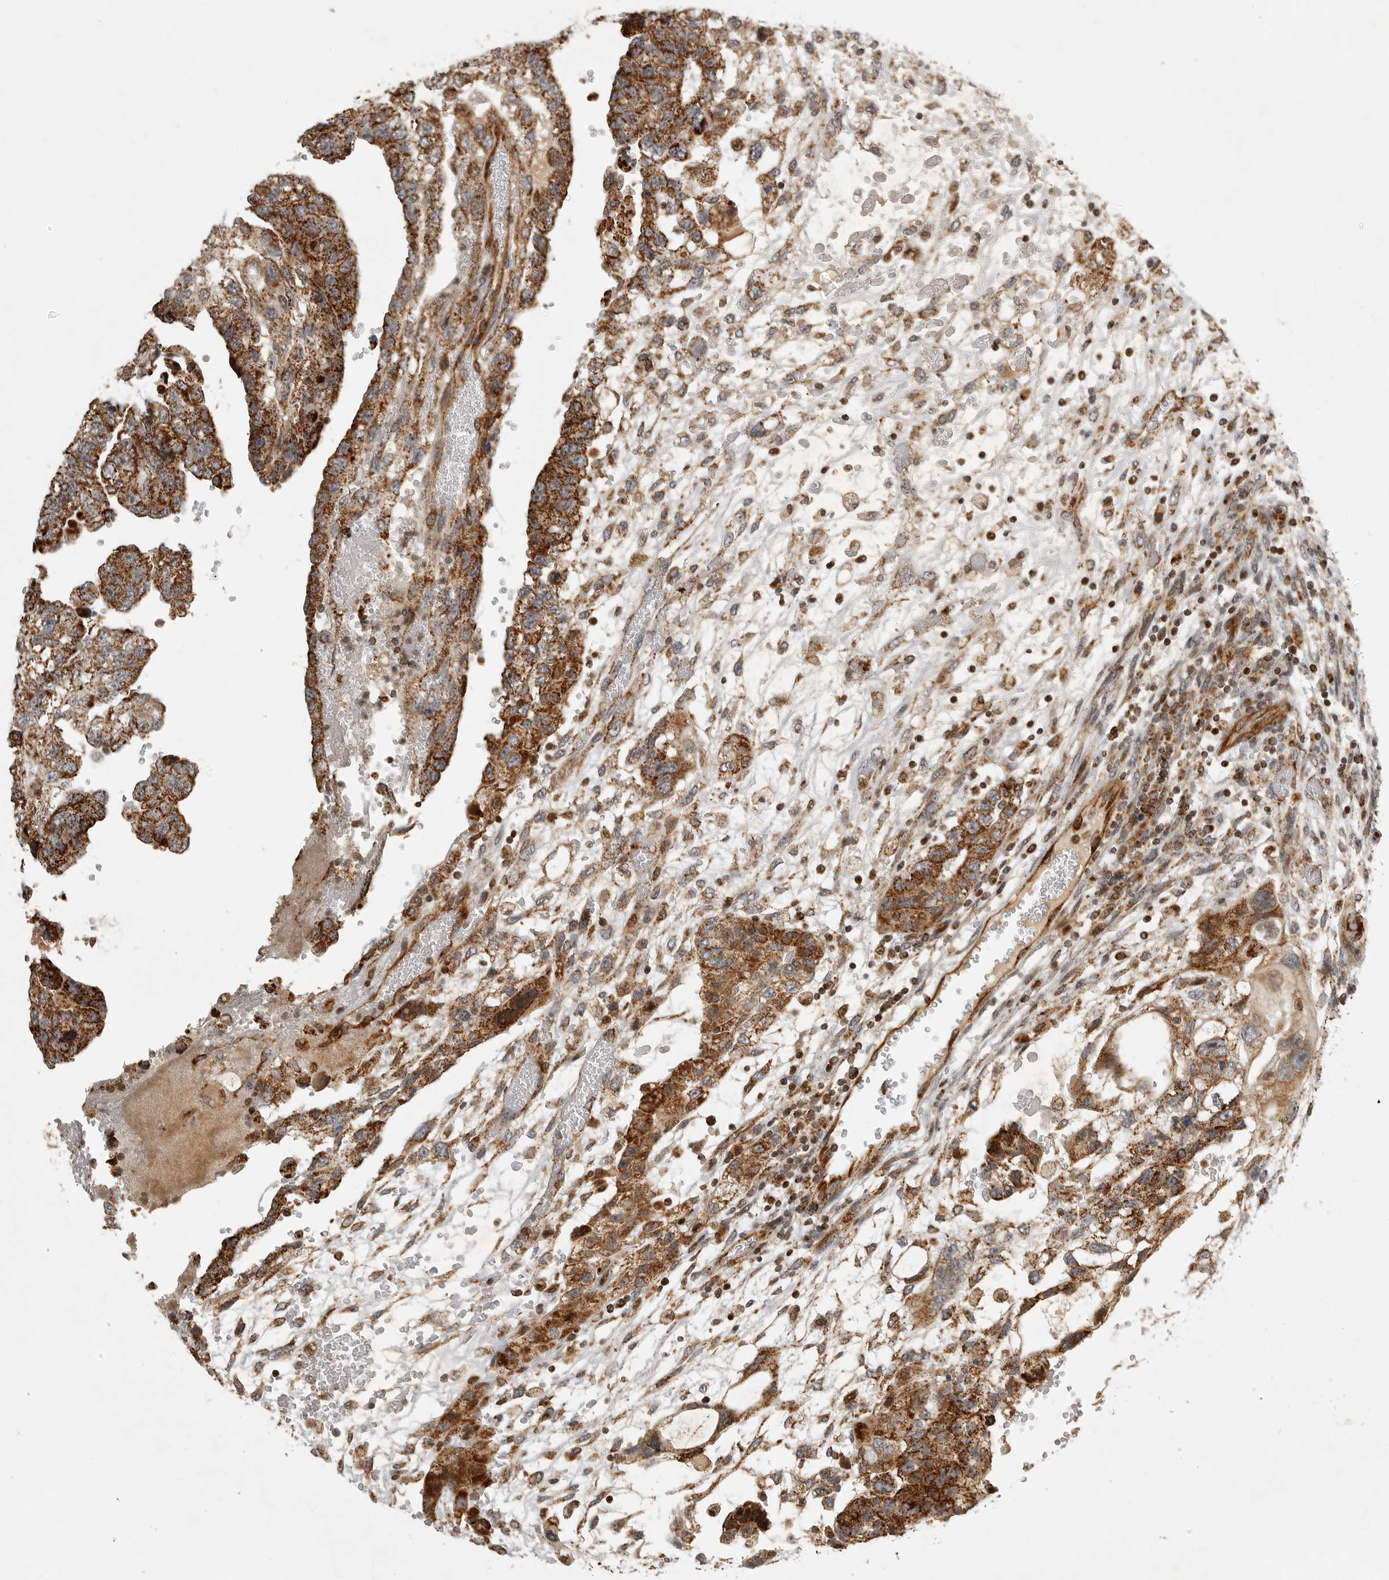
{"staining": {"intensity": "strong", "quantity": ">75%", "location": "cytoplasmic/membranous"}, "tissue": "testis cancer", "cell_type": "Tumor cells", "image_type": "cancer", "snomed": [{"axis": "morphology", "description": "Carcinoma, Embryonal, NOS"}, {"axis": "topography", "description": "Testis"}], "caption": "This micrograph displays testis cancer stained with immunohistochemistry to label a protein in brown. The cytoplasmic/membranous of tumor cells show strong positivity for the protein. Nuclei are counter-stained blue.", "gene": "NARS2", "patient": {"sex": "male", "age": 36}}